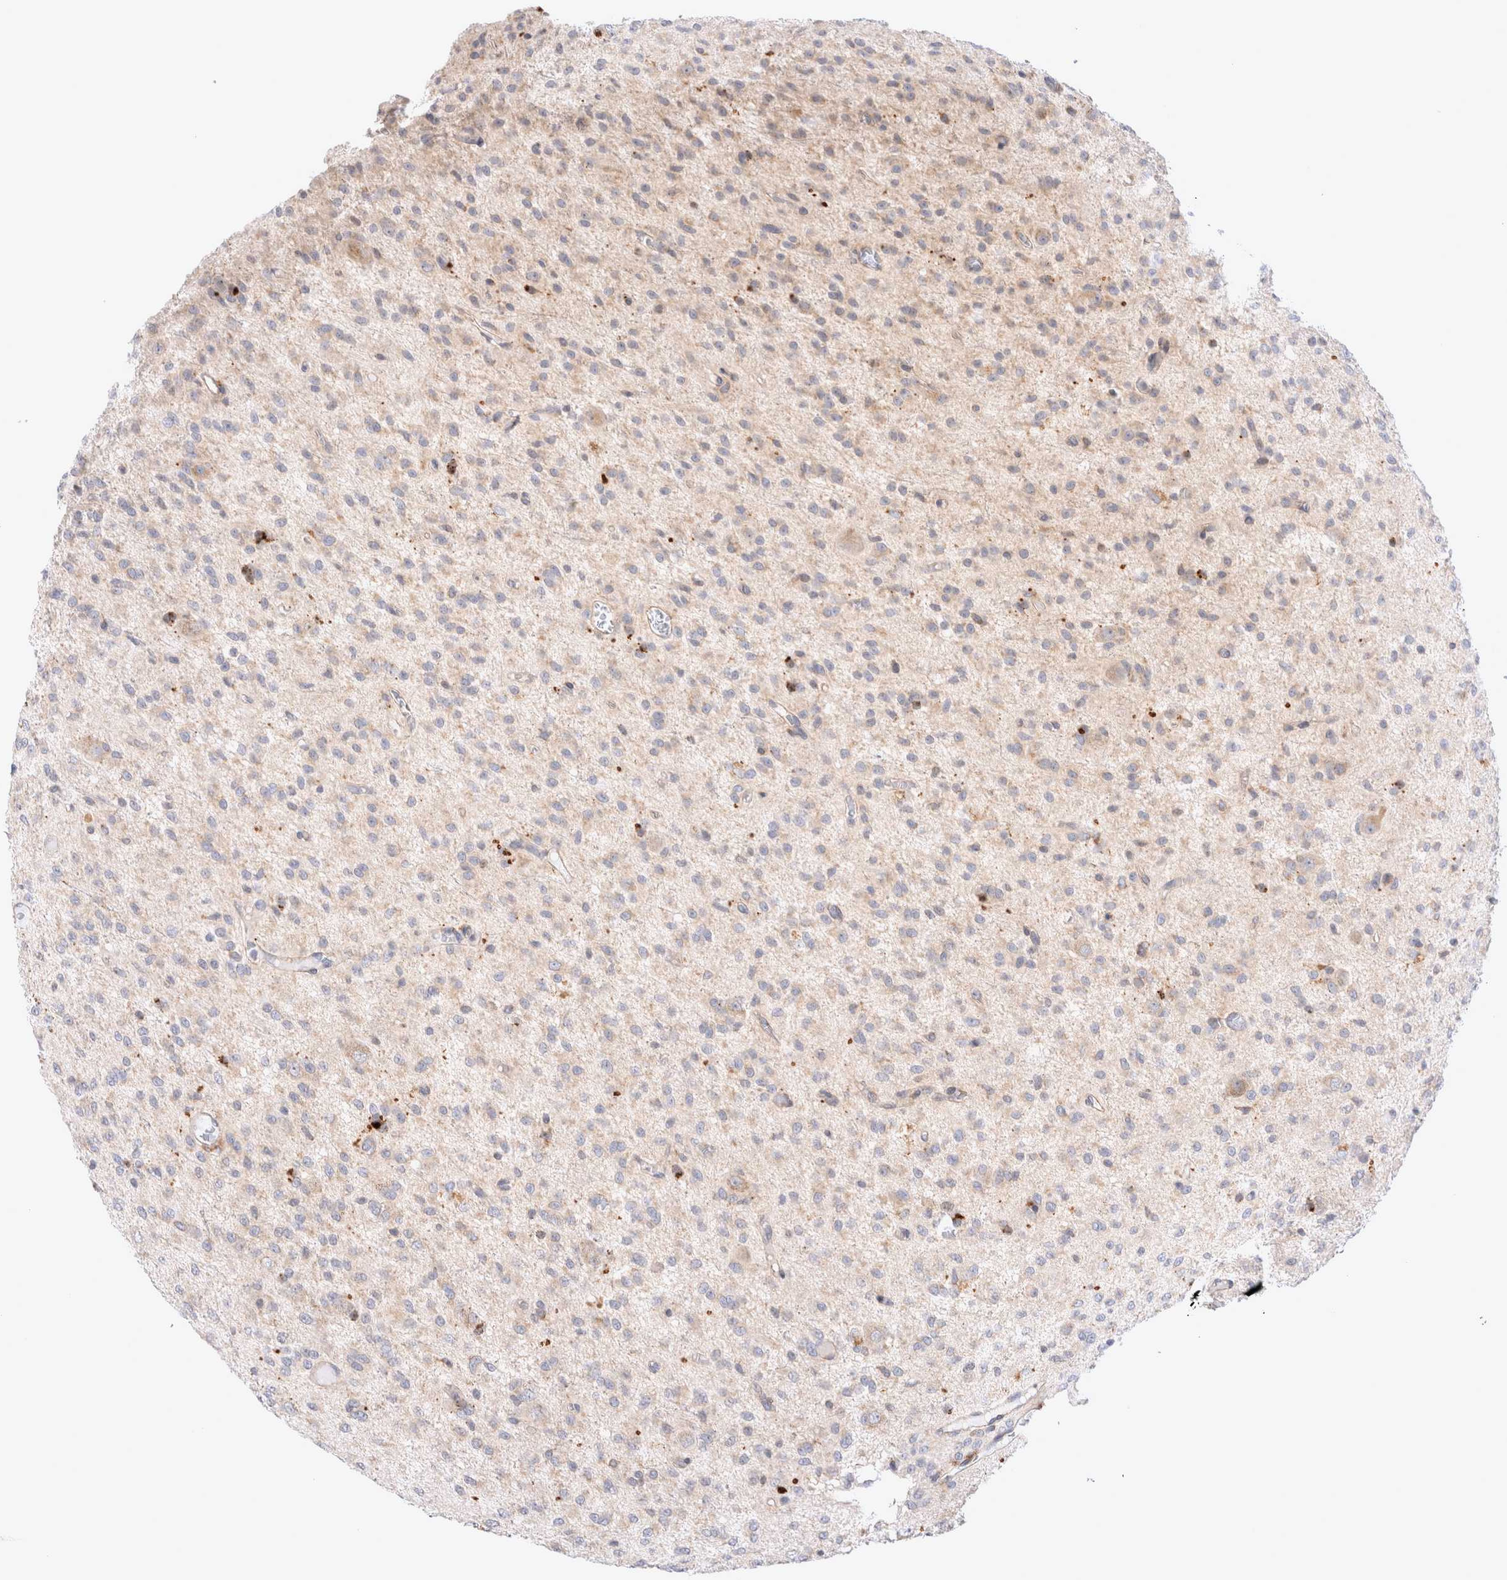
{"staining": {"intensity": "weak", "quantity": "<25%", "location": "cytoplasmic/membranous"}, "tissue": "glioma", "cell_type": "Tumor cells", "image_type": "cancer", "snomed": [{"axis": "morphology", "description": "Glioma, malignant, High grade"}, {"axis": "topography", "description": "Brain"}], "caption": "Tumor cells show no significant expression in glioma. Brightfield microscopy of immunohistochemistry stained with DAB (3,3'-diaminobenzidine) (brown) and hematoxylin (blue), captured at high magnification.", "gene": "NPC1", "patient": {"sex": "female", "age": 59}}